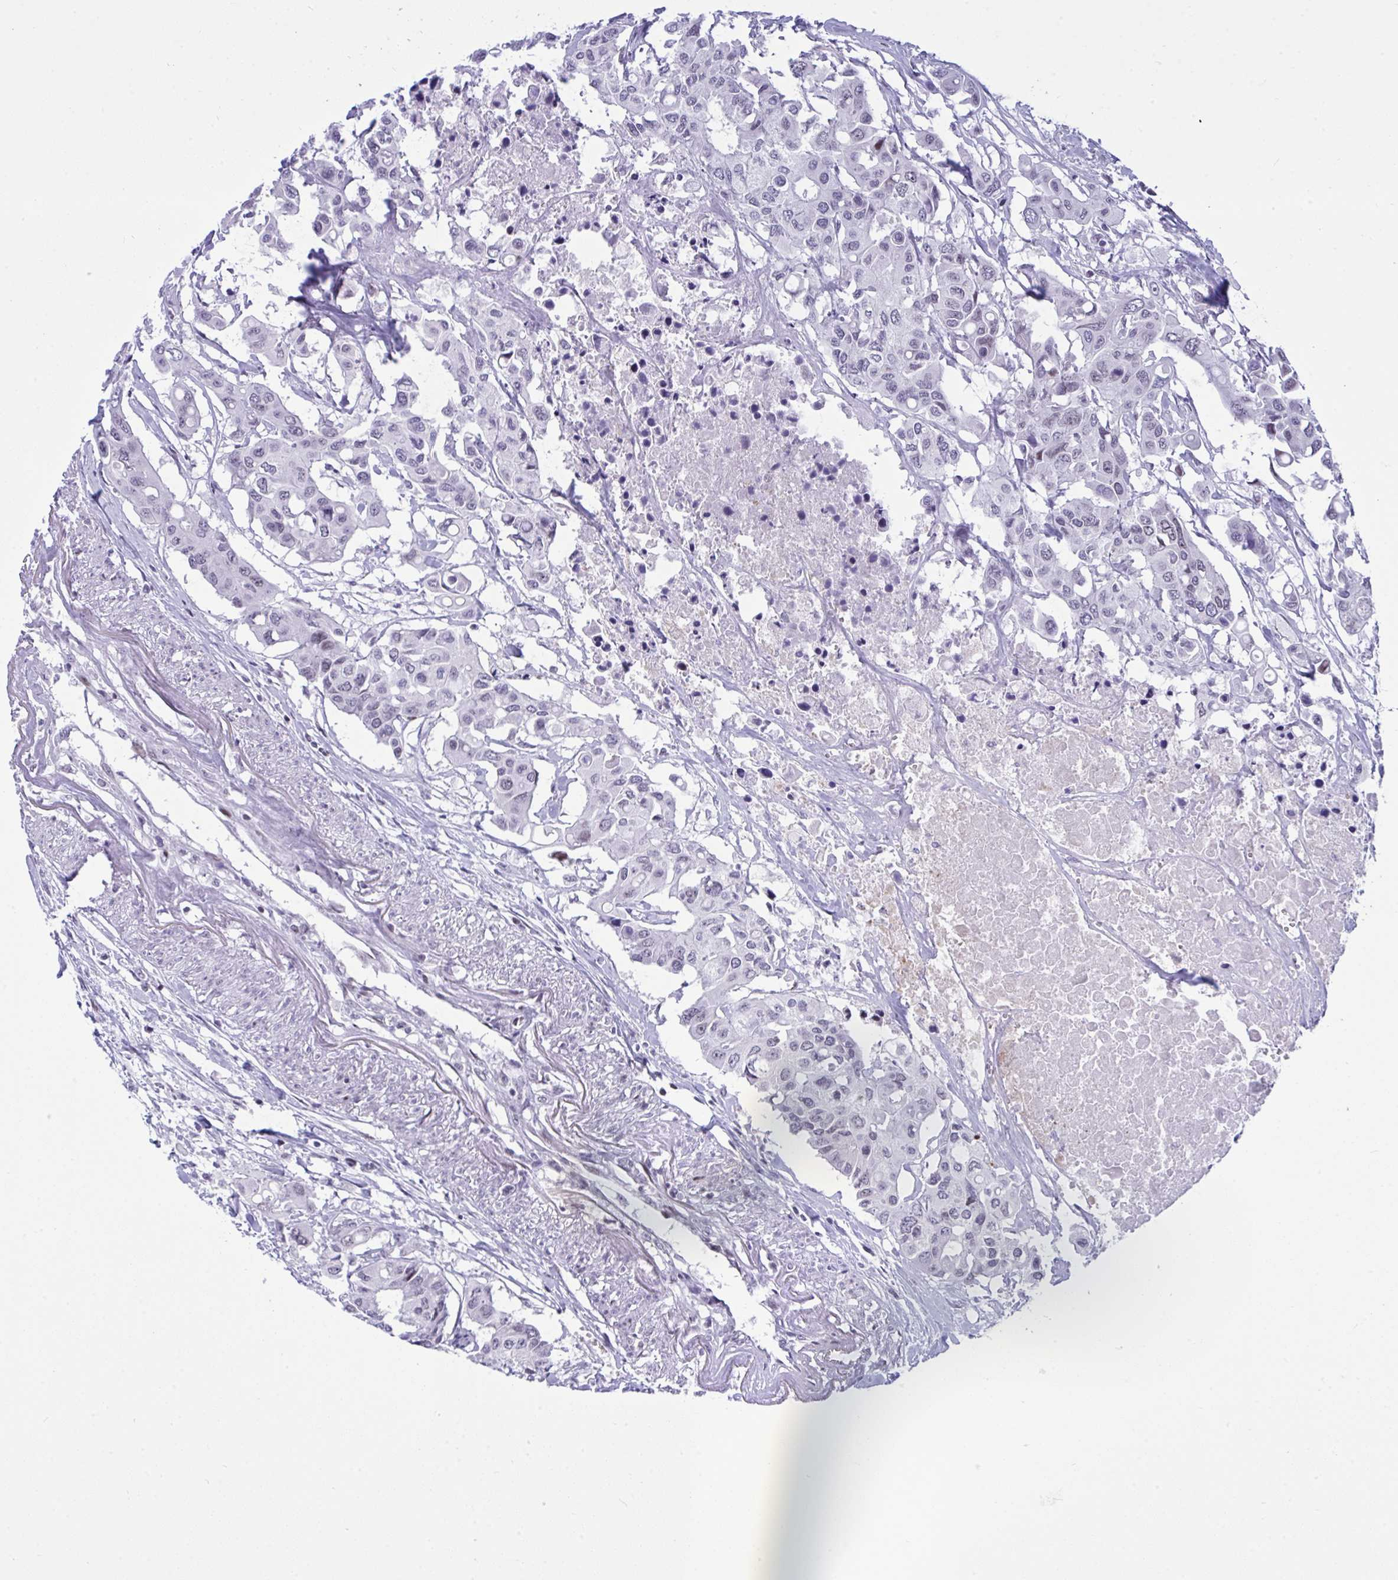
{"staining": {"intensity": "negative", "quantity": "none", "location": "none"}, "tissue": "colorectal cancer", "cell_type": "Tumor cells", "image_type": "cancer", "snomed": [{"axis": "morphology", "description": "Adenocarcinoma, NOS"}, {"axis": "topography", "description": "Colon"}], "caption": "High power microscopy histopathology image of an IHC histopathology image of colorectal cancer, revealing no significant positivity in tumor cells.", "gene": "ZFHX3", "patient": {"sex": "male", "age": 77}}